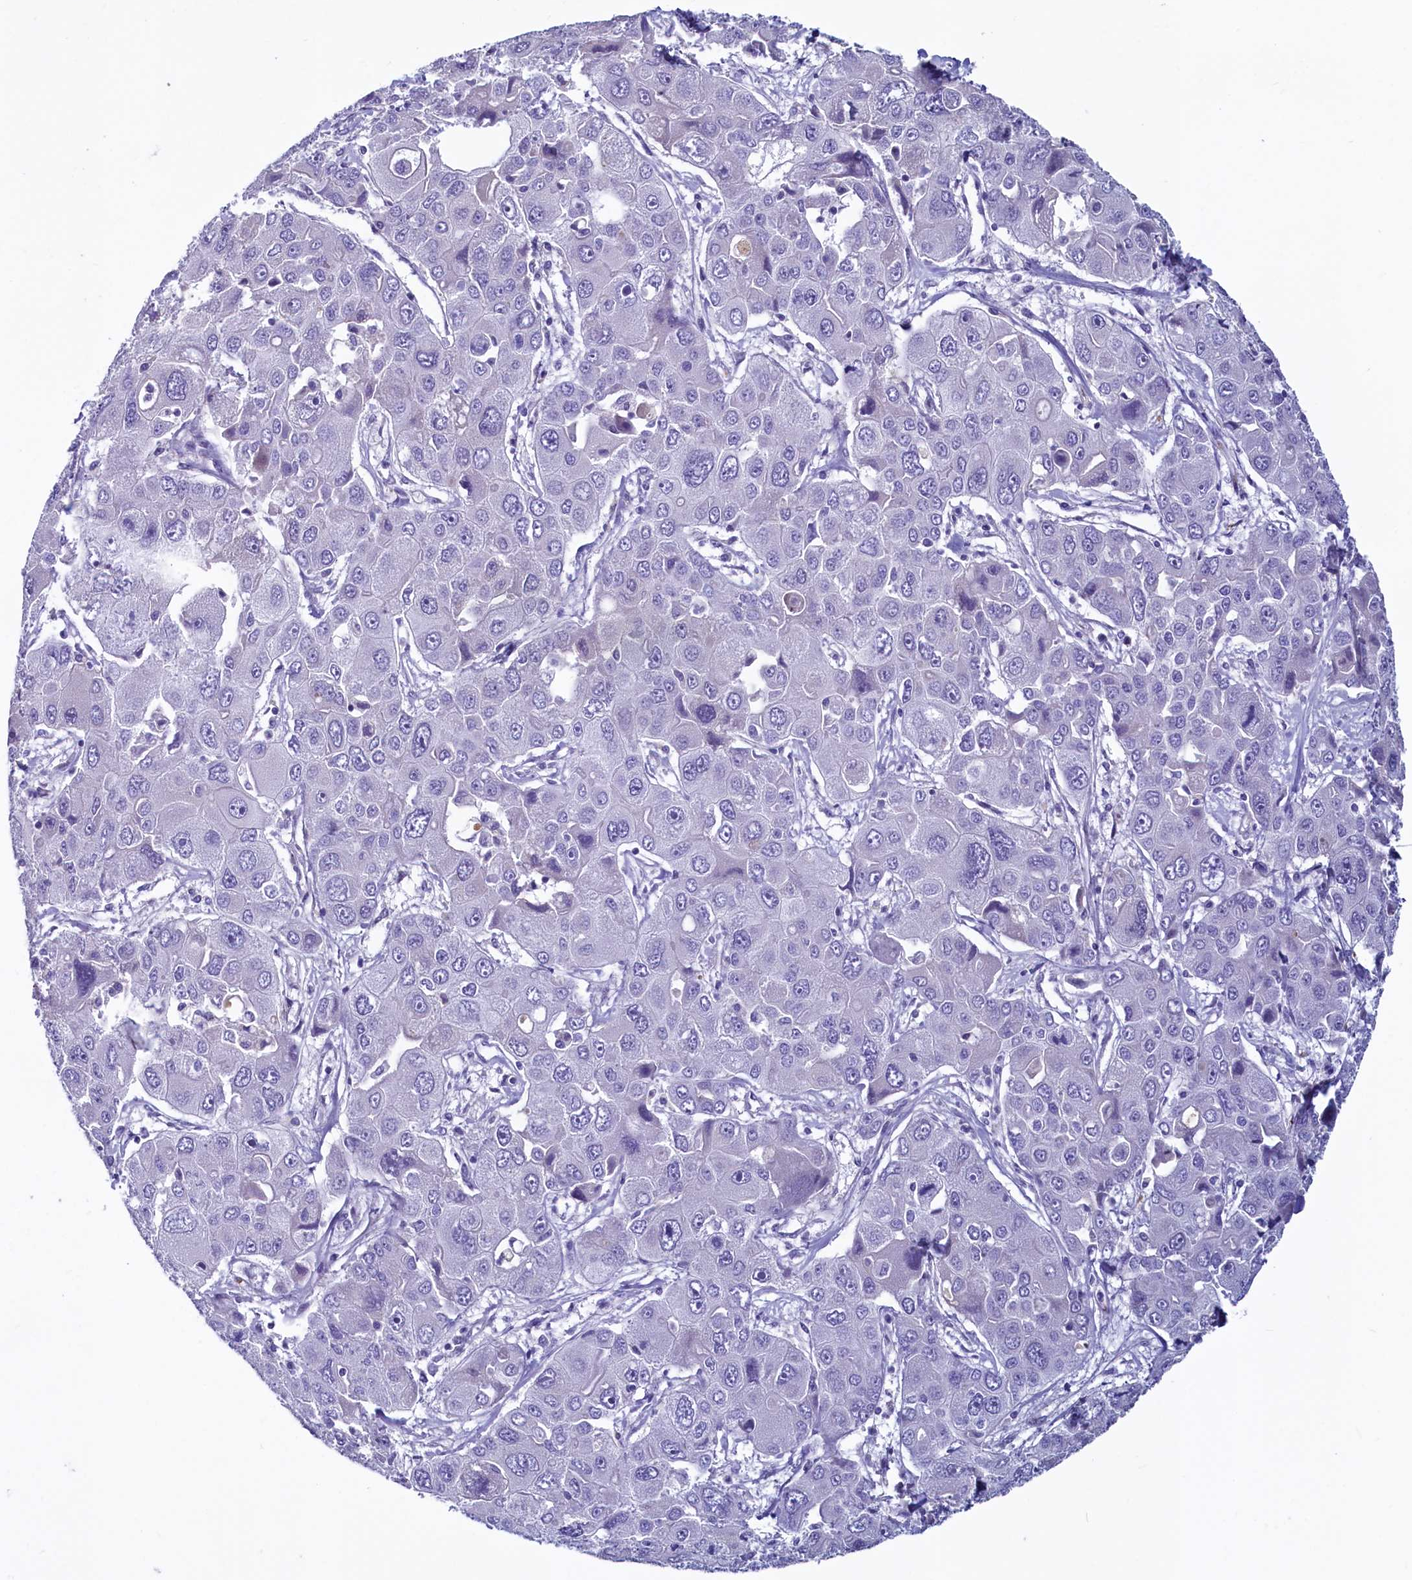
{"staining": {"intensity": "negative", "quantity": "none", "location": "none"}, "tissue": "liver cancer", "cell_type": "Tumor cells", "image_type": "cancer", "snomed": [{"axis": "morphology", "description": "Cholangiocarcinoma"}, {"axis": "topography", "description": "Liver"}], "caption": "There is no significant expression in tumor cells of liver cancer.", "gene": "INSC", "patient": {"sex": "male", "age": 67}}